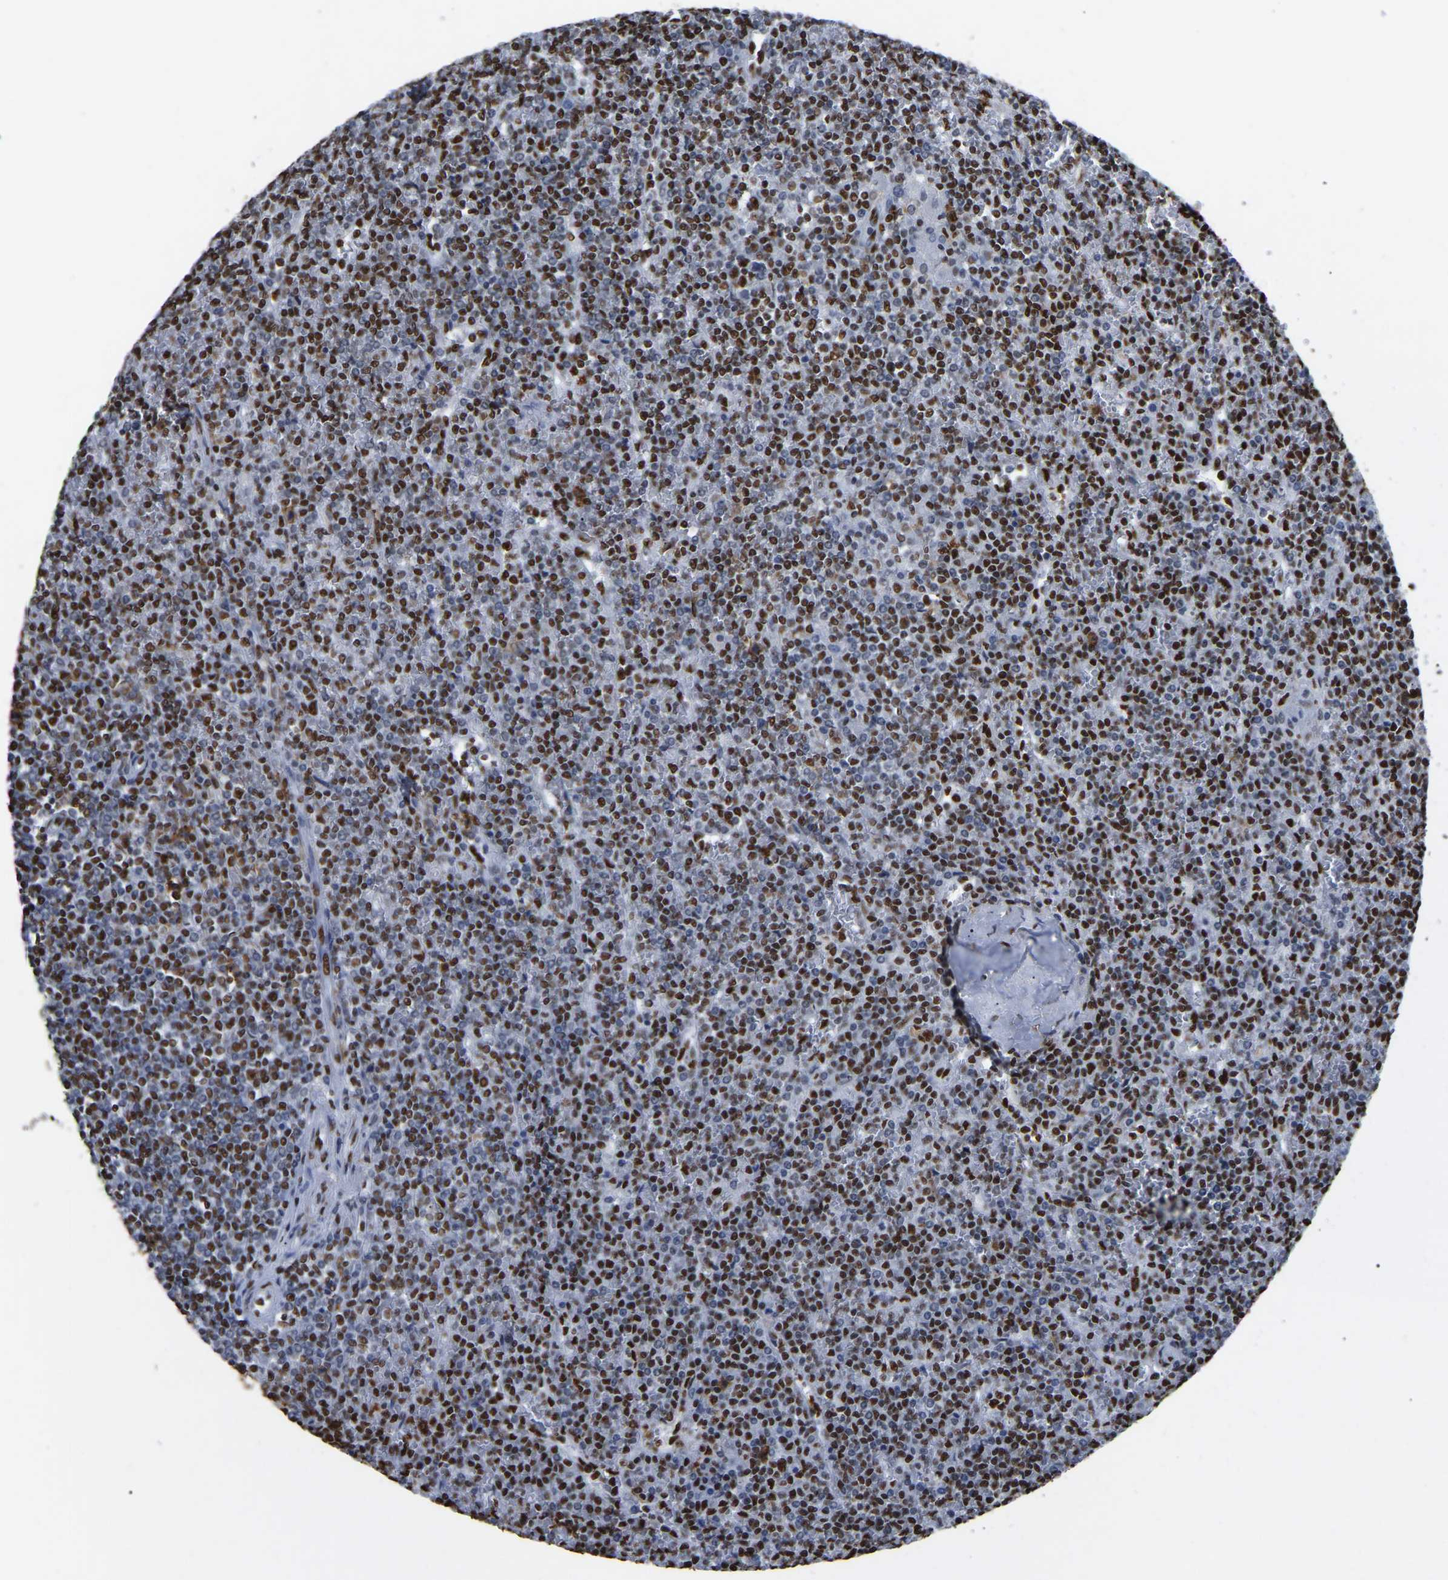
{"staining": {"intensity": "strong", "quantity": ">75%", "location": "nuclear"}, "tissue": "lymphoma", "cell_type": "Tumor cells", "image_type": "cancer", "snomed": [{"axis": "morphology", "description": "Malignant lymphoma, non-Hodgkin's type, Low grade"}, {"axis": "topography", "description": "Spleen"}], "caption": "Human lymphoma stained with a protein marker displays strong staining in tumor cells.", "gene": "RBL2", "patient": {"sex": "female", "age": 19}}